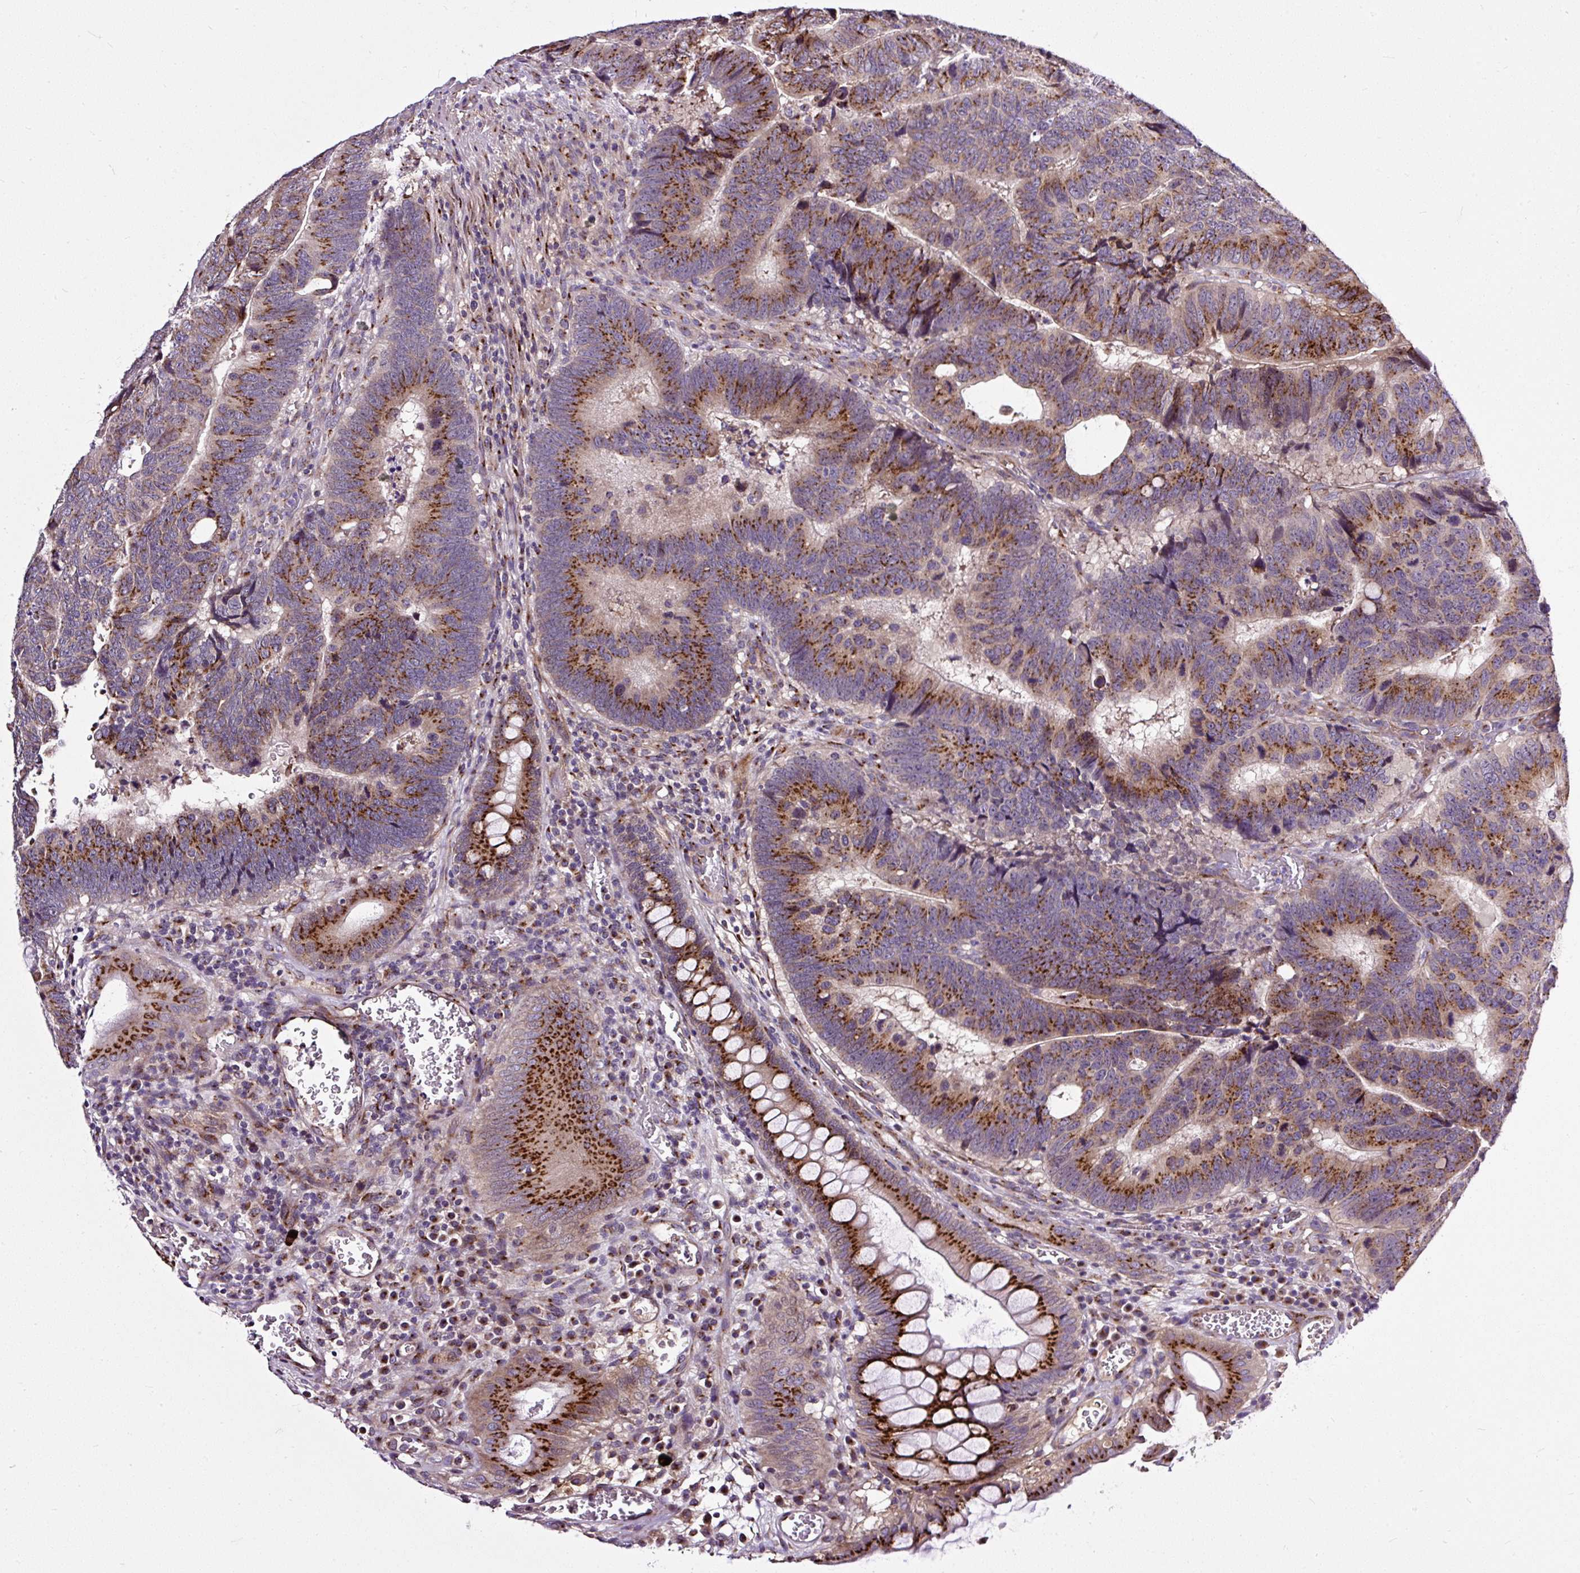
{"staining": {"intensity": "strong", "quantity": ">75%", "location": "cytoplasmic/membranous"}, "tissue": "colorectal cancer", "cell_type": "Tumor cells", "image_type": "cancer", "snomed": [{"axis": "morphology", "description": "Adenocarcinoma, NOS"}, {"axis": "topography", "description": "Colon"}], "caption": "Strong cytoplasmic/membranous protein staining is appreciated in approximately >75% of tumor cells in adenocarcinoma (colorectal).", "gene": "MSMP", "patient": {"sex": "male", "age": 62}}